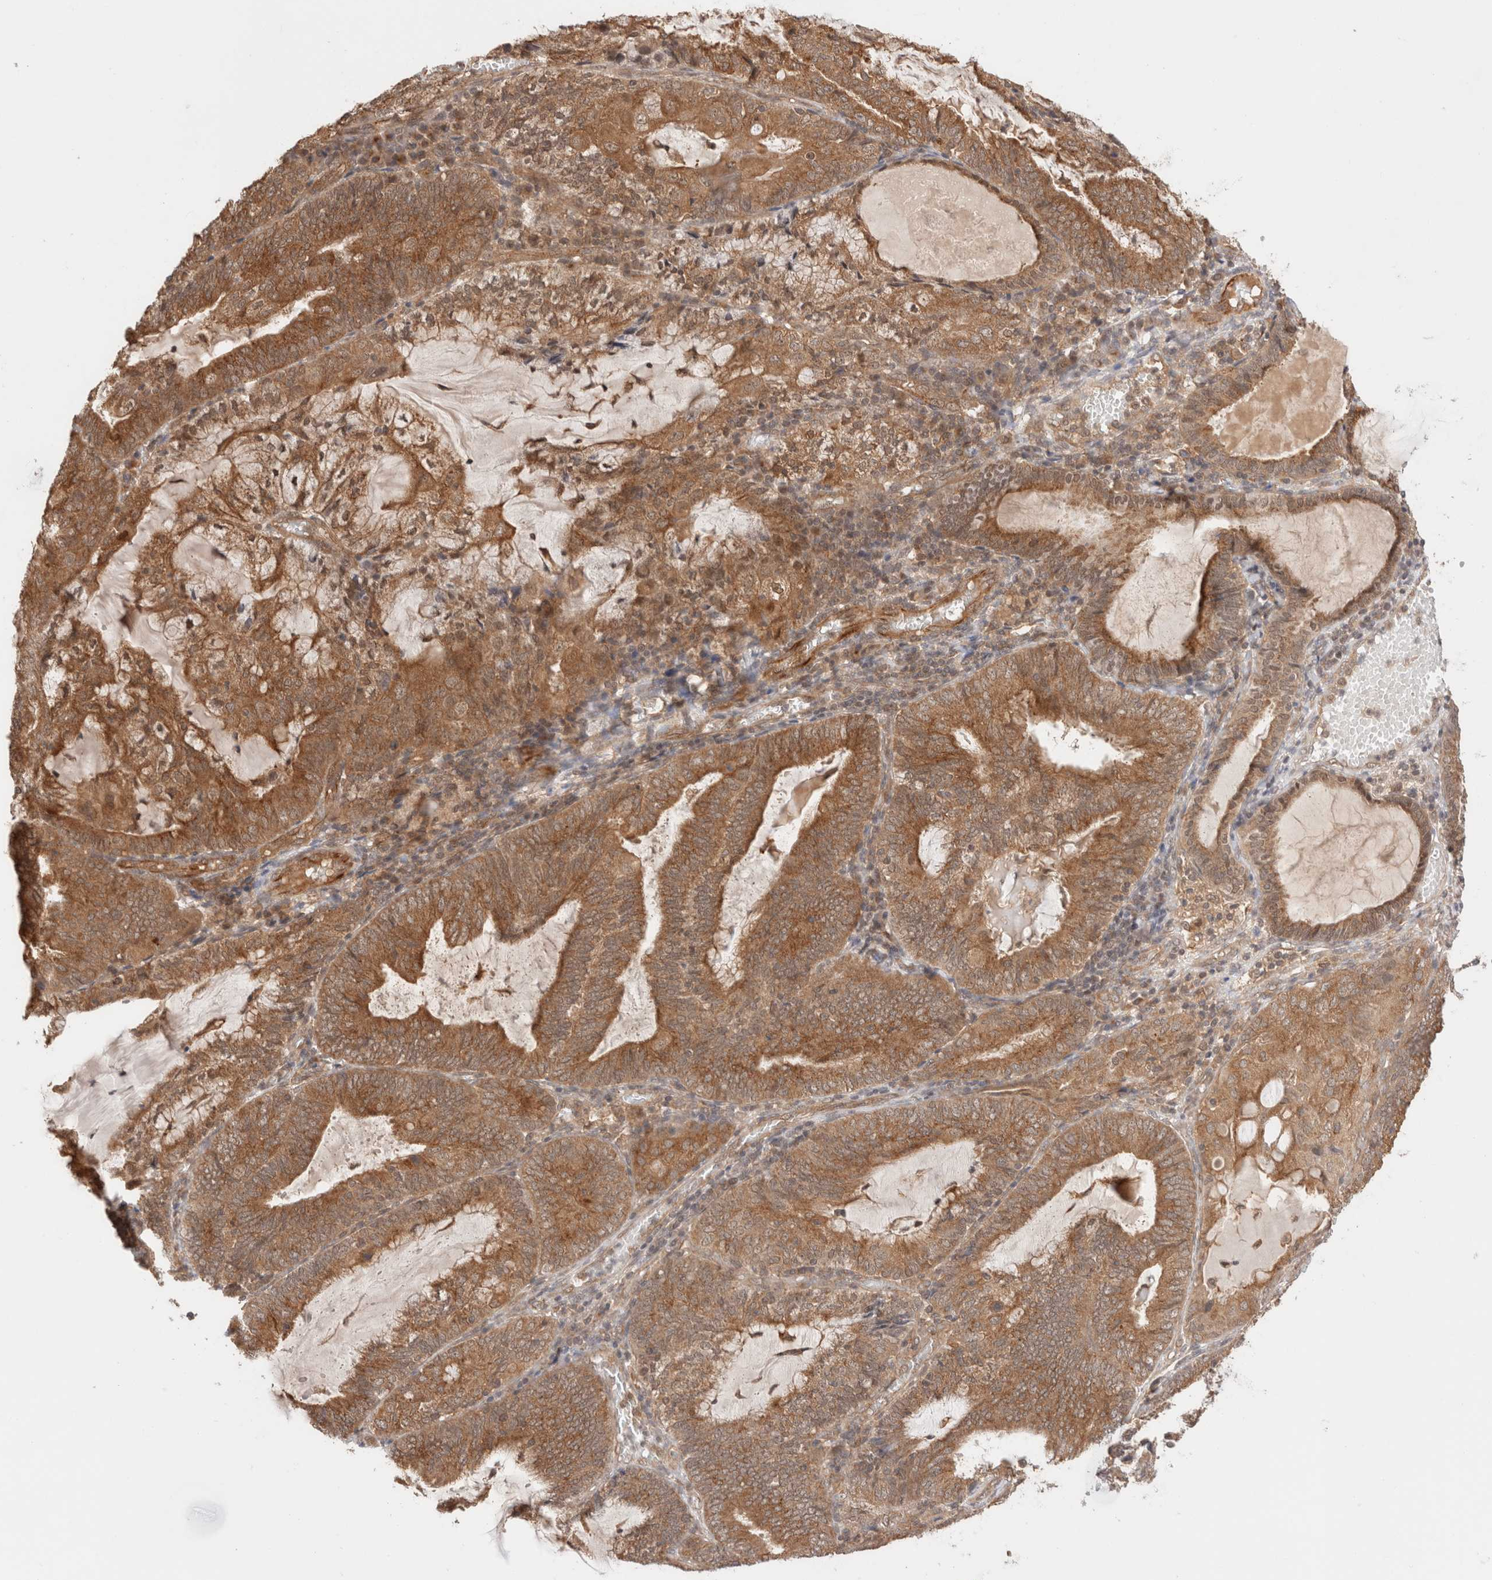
{"staining": {"intensity": "moderate", "quantity": ">75%", "location": "cytoplasmic/membranous,nuclear"}, "tissue": "endometrial cancer", "cell_type": "Tumor cells", "image_type": "cancer", "snomed": [{"axis": "morphology", "description": "Adenocarcinoma, NOS"}, {"axis": "topography", "description": "Endometrium"}], "caption": "Human endometrial adenocarcinoma stained with a protein marker reveals moderate staining in tumor cells.", "gene": "SIKE1", "patient": {"sex": "female", "age": 81}}